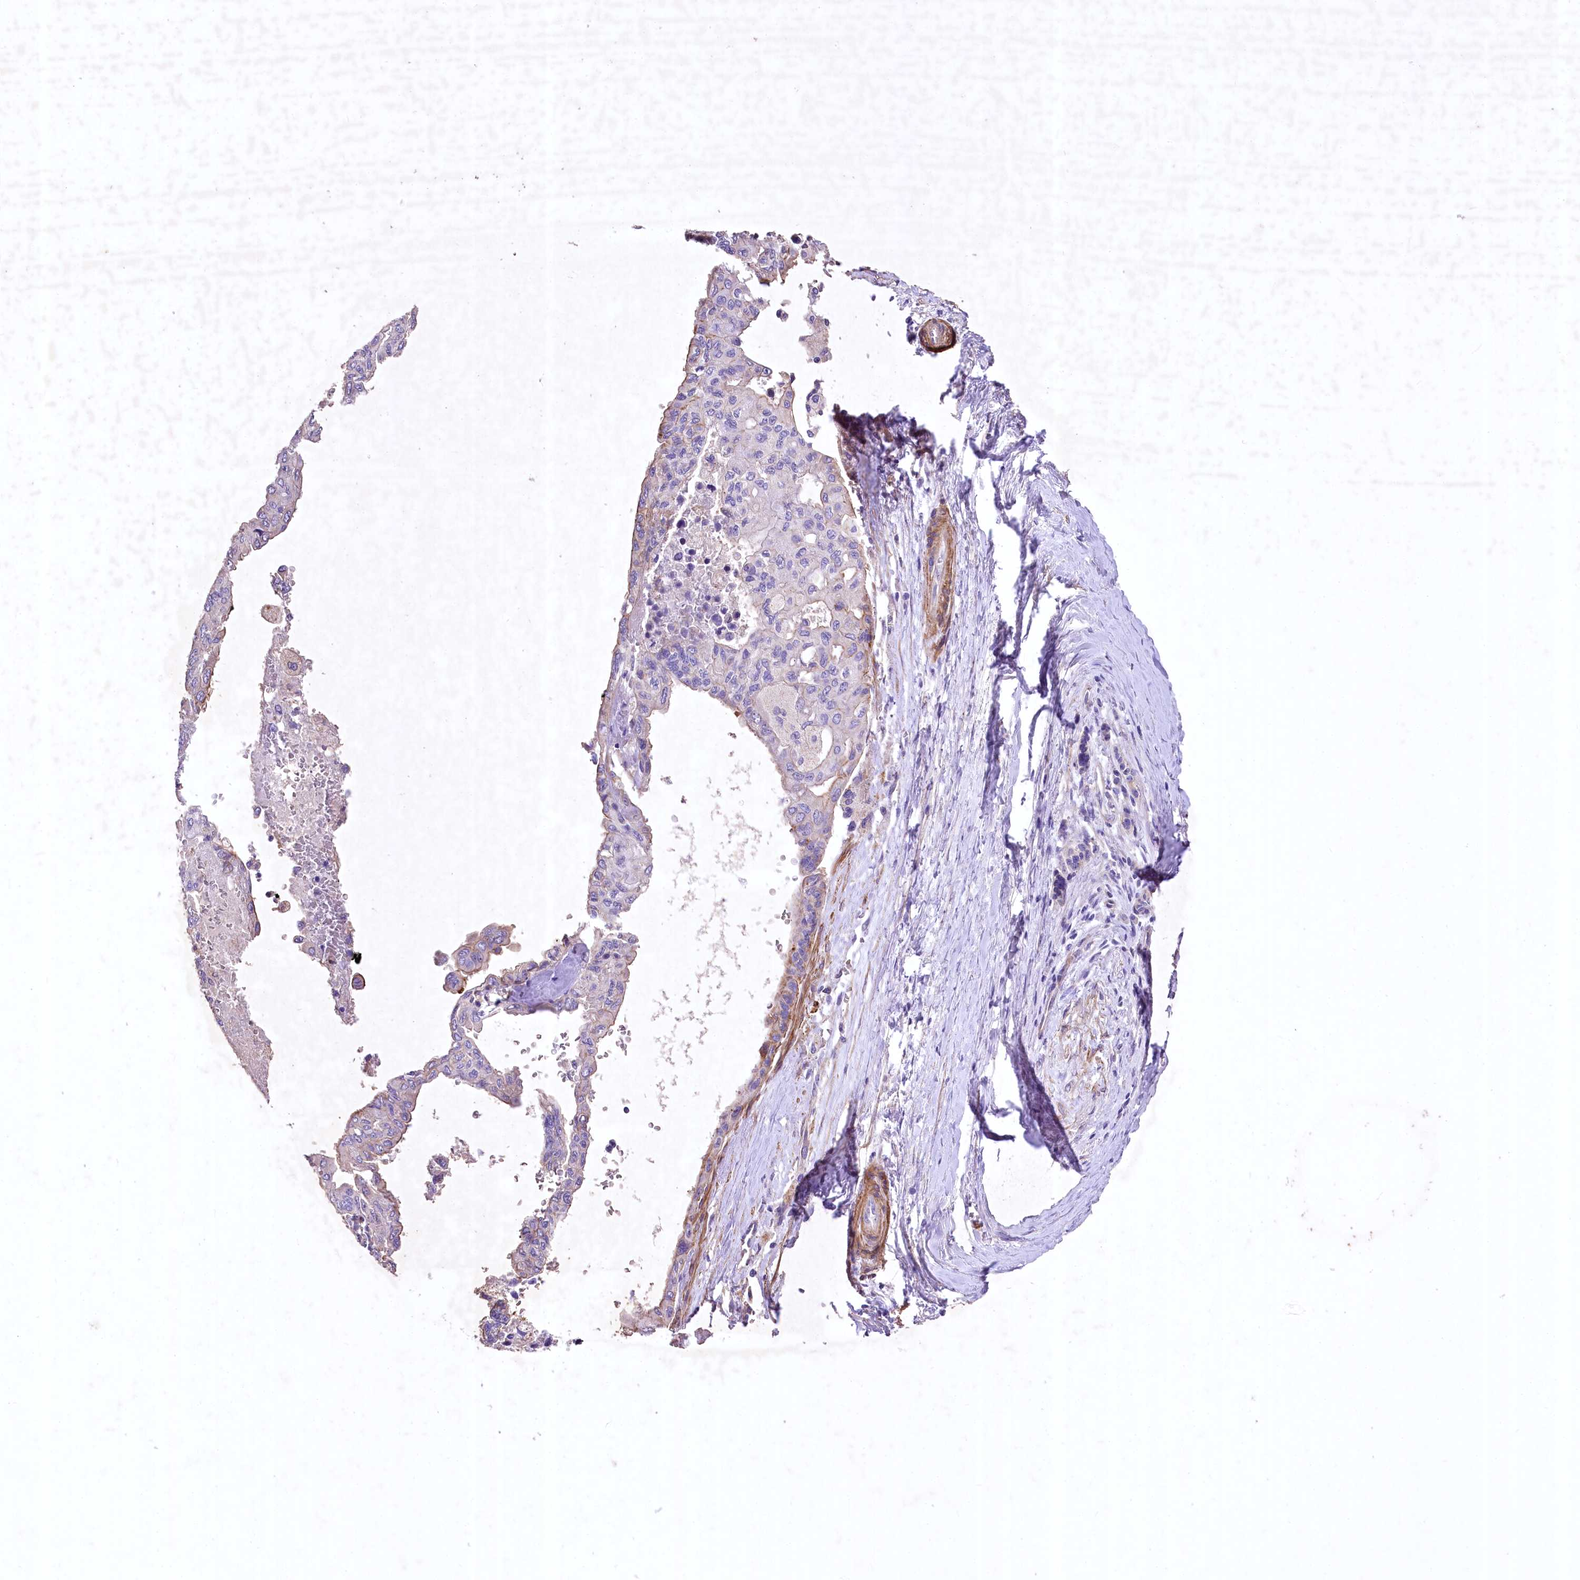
{"staining": {"intensity": "negative", "quantity": "none", "location": "none"}, "tissue": "pancreatic cancer", "cell_type": "Tumor cells", "image_type": "cancer", "snomed": [{"axis": "morphology", "description": "Adenocarcinoma, NOS"}, {"axis": "topography", "description": "Pancreas"}], "caption": "The photomicrograph shows no significant positivity in tumor cells of adenocarcinoma (pancreatic).", "gene": "RDH16", "patient": {"sex": "male", "age": 51}}